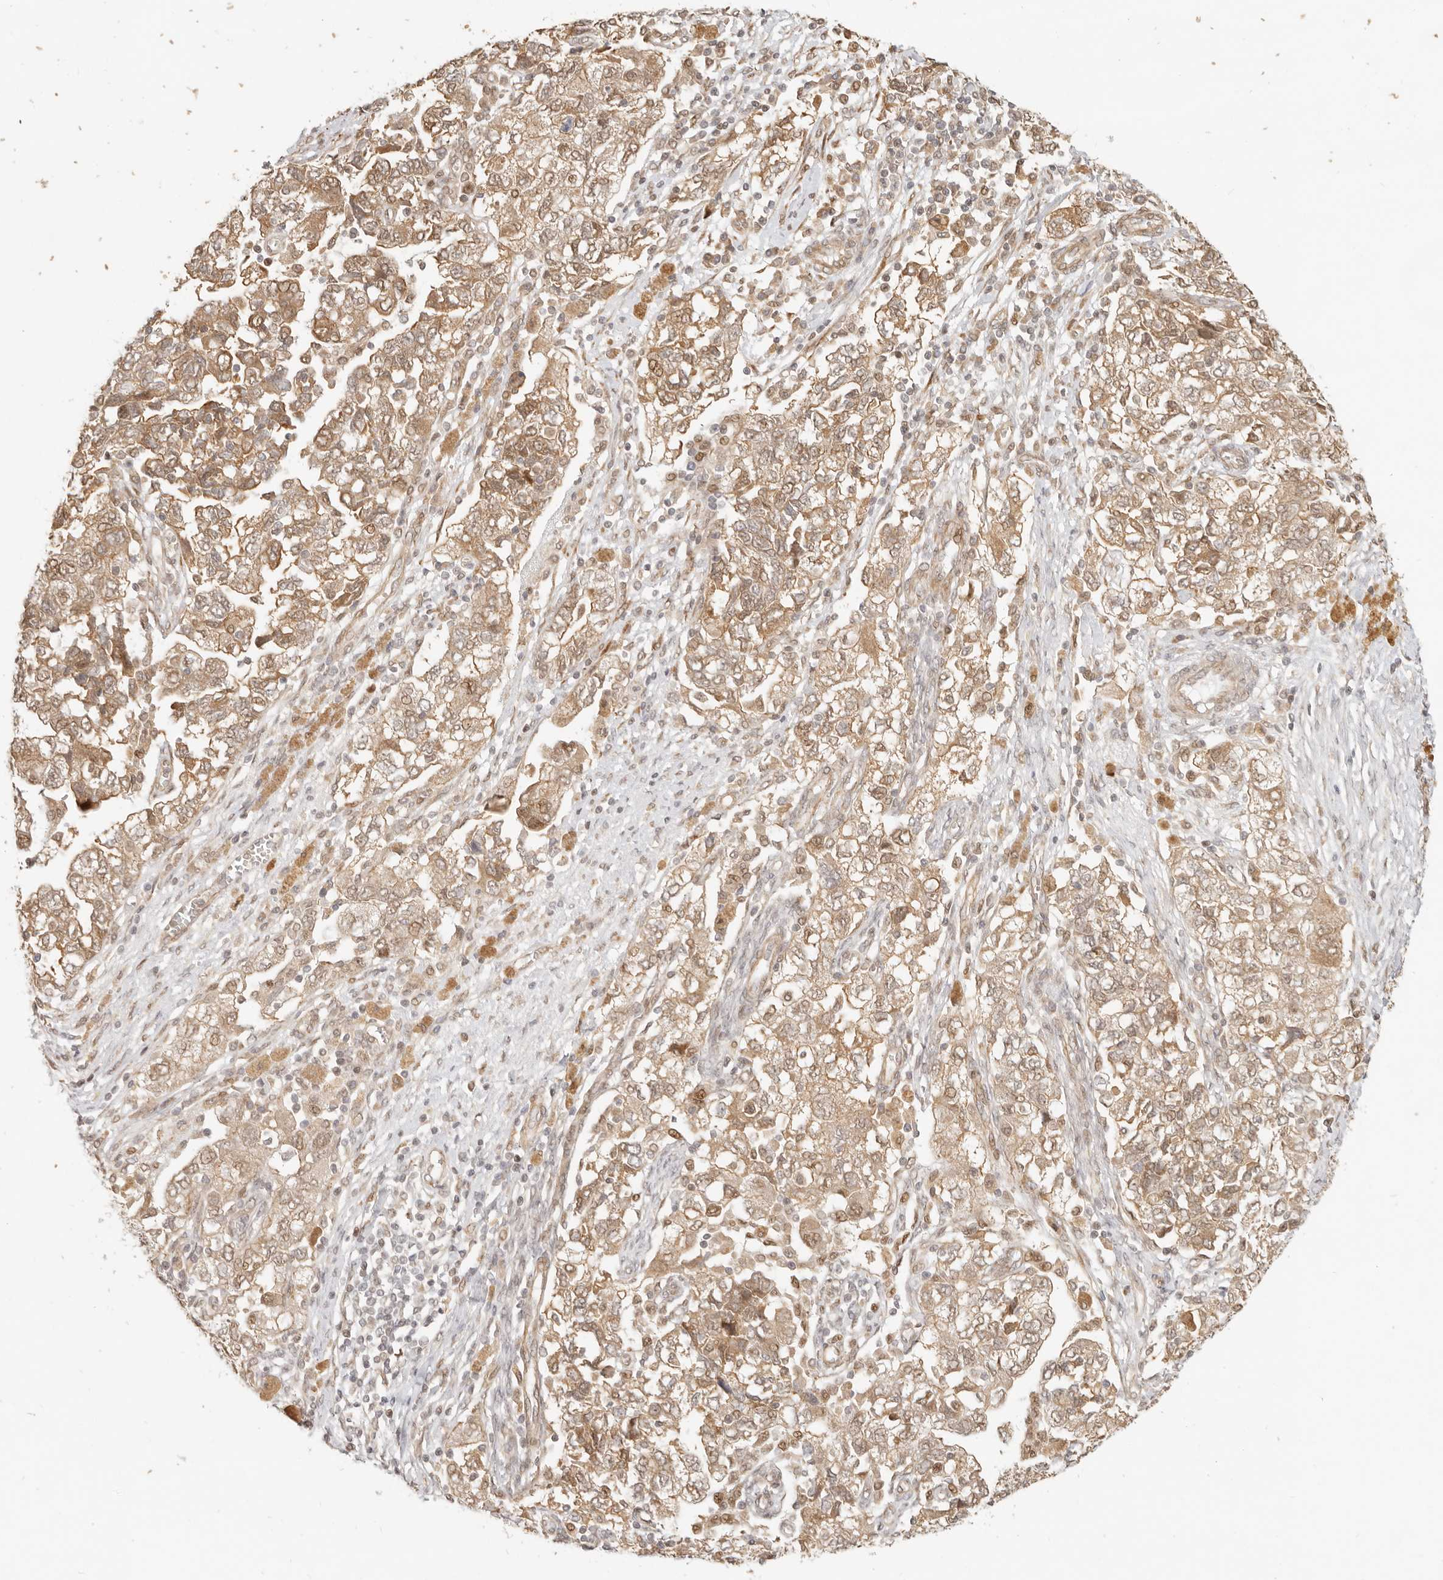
{"staining": {"intensity": "moderate", "quantity": ">75%", "location": "cytoplasmic/membranous,nuclear"}, "tissue": "ovarian cancer", "cell_type": "Tumor cells", "image_type": "cancer", "snomed": [{"axis": "morphology", "description": "Carcinoma, NOS"}, {"axis": "morphology", "description": "Cystadenocarcinoma, serous, NOS"}, {"axis": "topography", "description": "Ovary"}], "caption": "Ovarian cancer (carcinoma) was stained to show a protein in brown. There is medium levels of moderate cytoplasmic/membranous and nuclear expression in approximately >75% of tumor cells.", "gene": "TUFT1", "patient": {"sex": "female", "age": 69}}